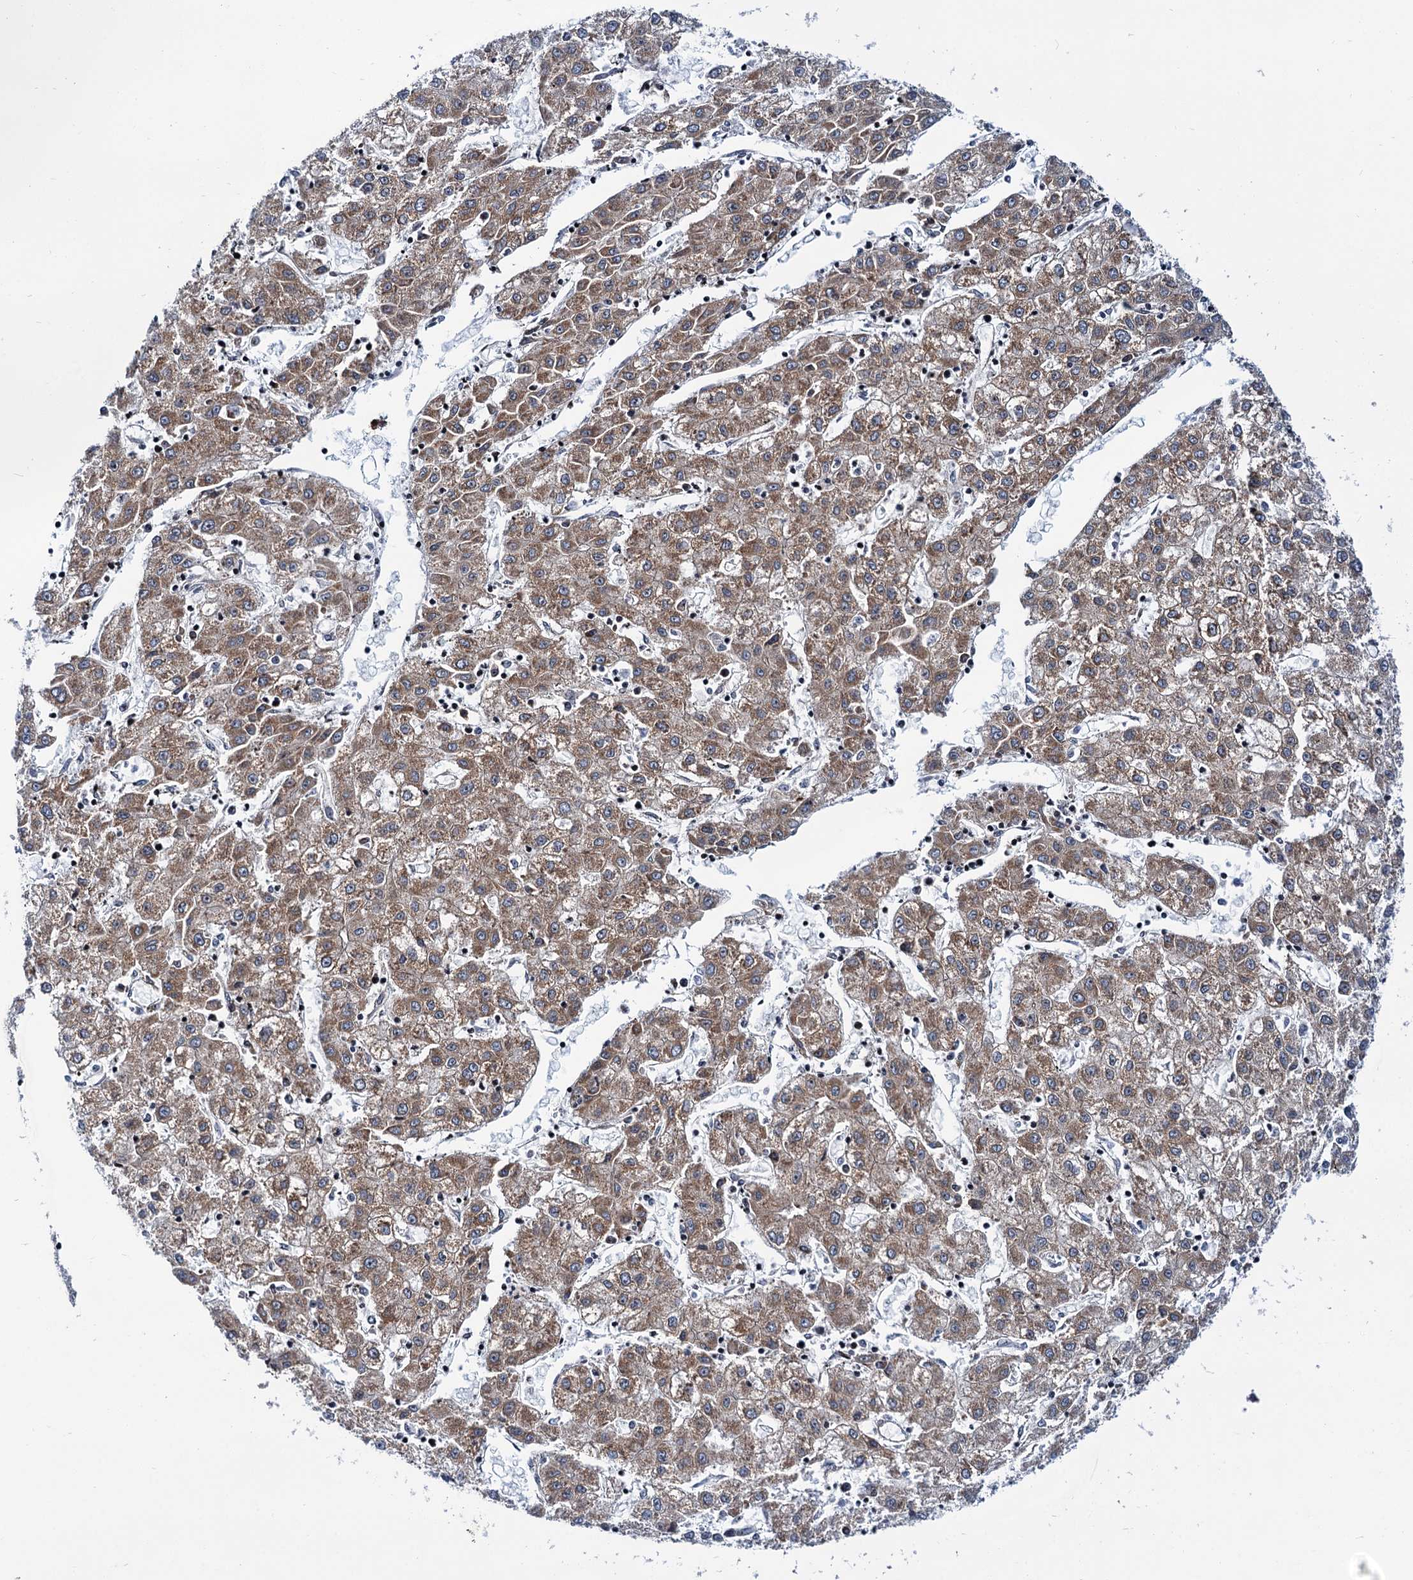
{"staining": {"intensity": "moderate", "quantity": ">75%", "location": "cytoplasmic/membranous"}, "tissue": "liver cancer", "cell_type": "Tumor cells", "image_type": "cancer", "snomed": [{"axis": "morphology", "description": "Carcinoma, Hepatocellular, NOS"}, {"axis": "topography", "description": "Liver"}], "caption": "Immunohistochemical staining of human hepatocellular carcinoma (liver) exhibits medium levels of moderate cytoplasmic/membranous staining in approximately >75% of tumor cells. (DAB = brown stain, brightfield microscopy at high magnification).", "gene": "THAP9", "patient": {"sex": "male", "age": 72}}